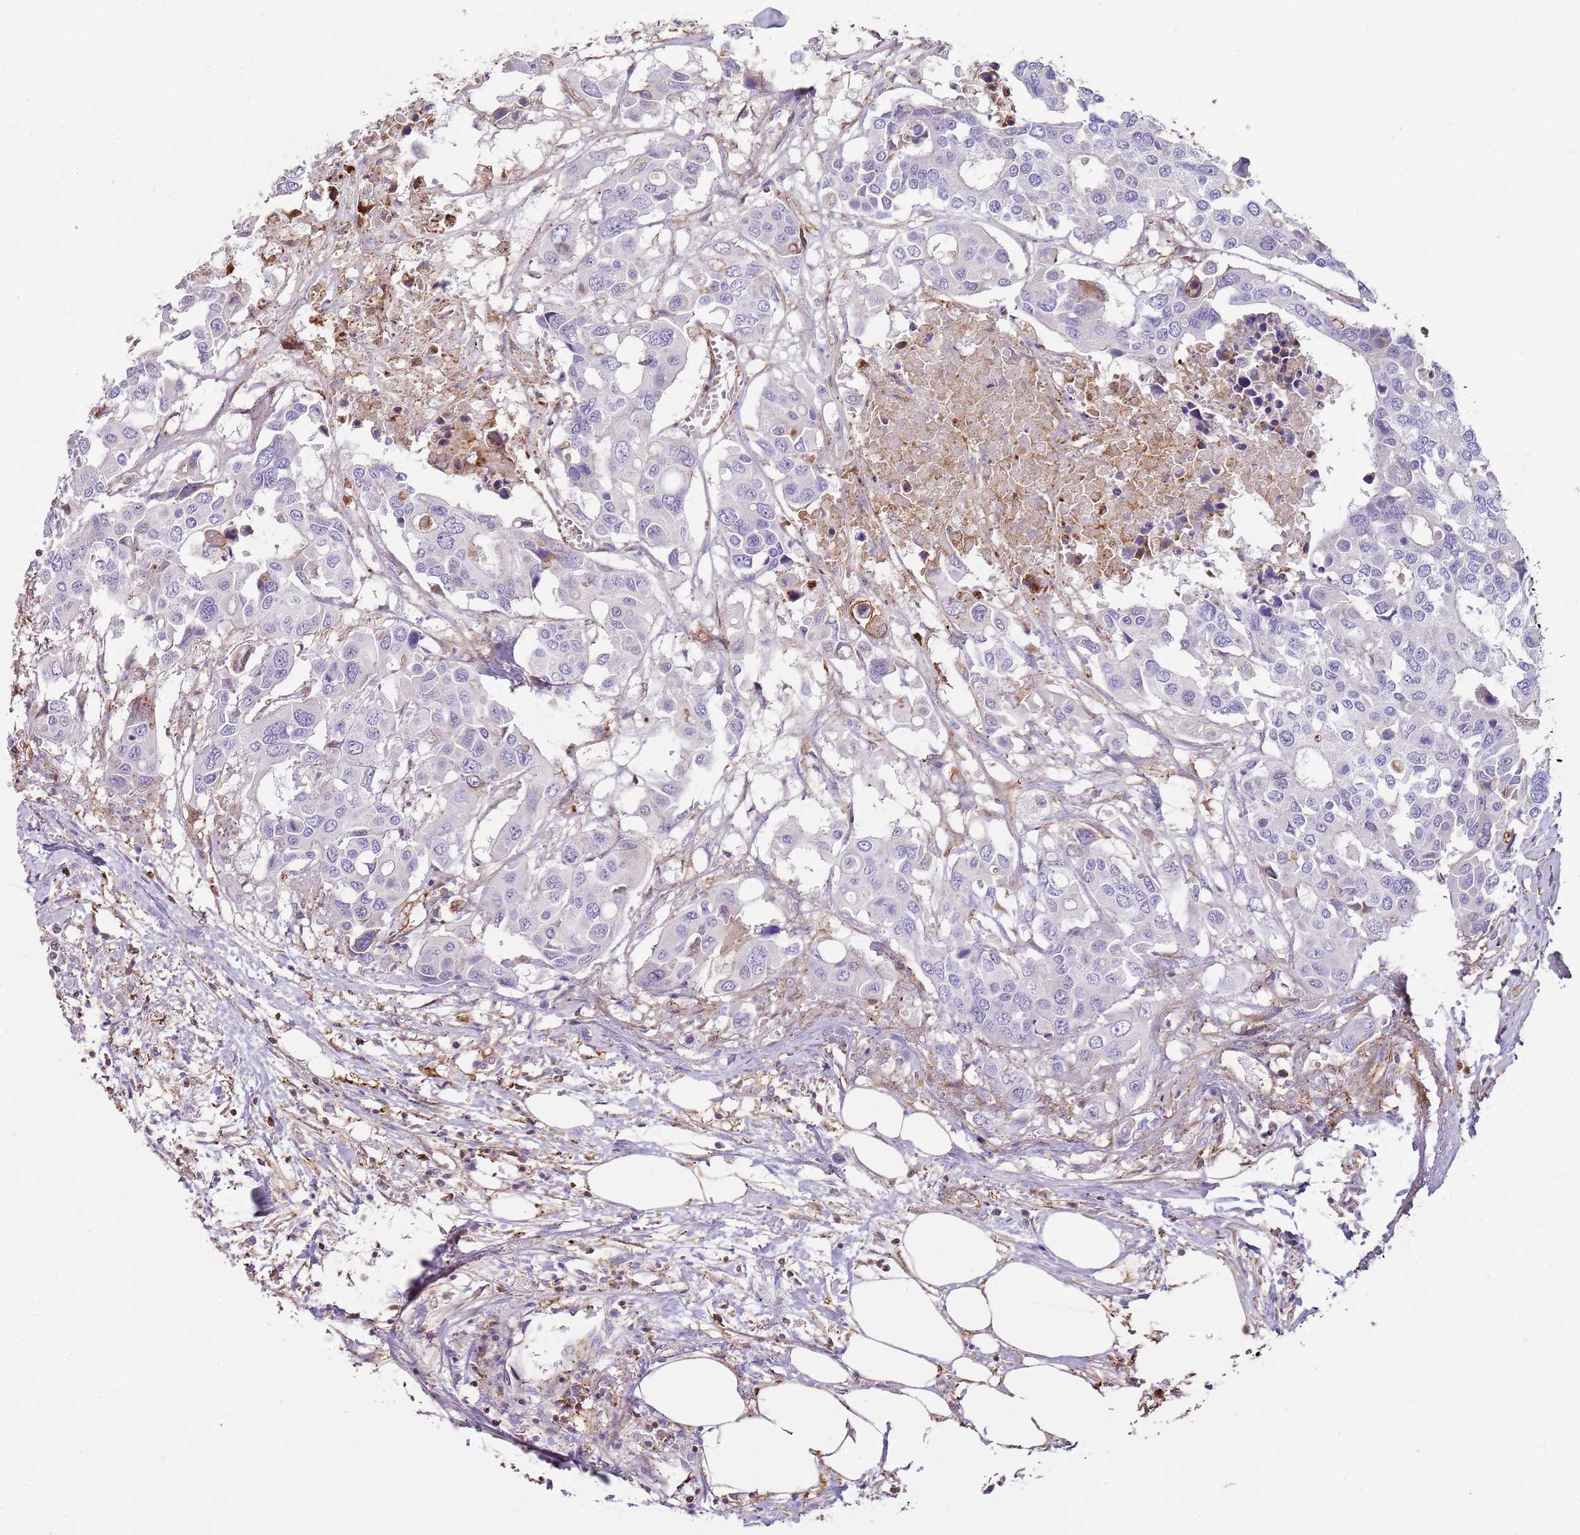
{"staining": {"intensity": "negative", "quantity": "none", "location": "none"}, "tissue": "colorectal cancer", "cell_type": "Tumor cells", "image_type": "cancer", "snomed": [{"axis": "morphology", "description": "Adenocarcinoma, NOS"}, {"axis": "topography", "description": "Colon"}], "caption": "This is a micrograph of immunohistochemistry staining of colorectal adenocarcinoma, which shows no positivity in tumor cells.", "gene": "GNAI3", "patient": {"sex": "male", "age": 77}}